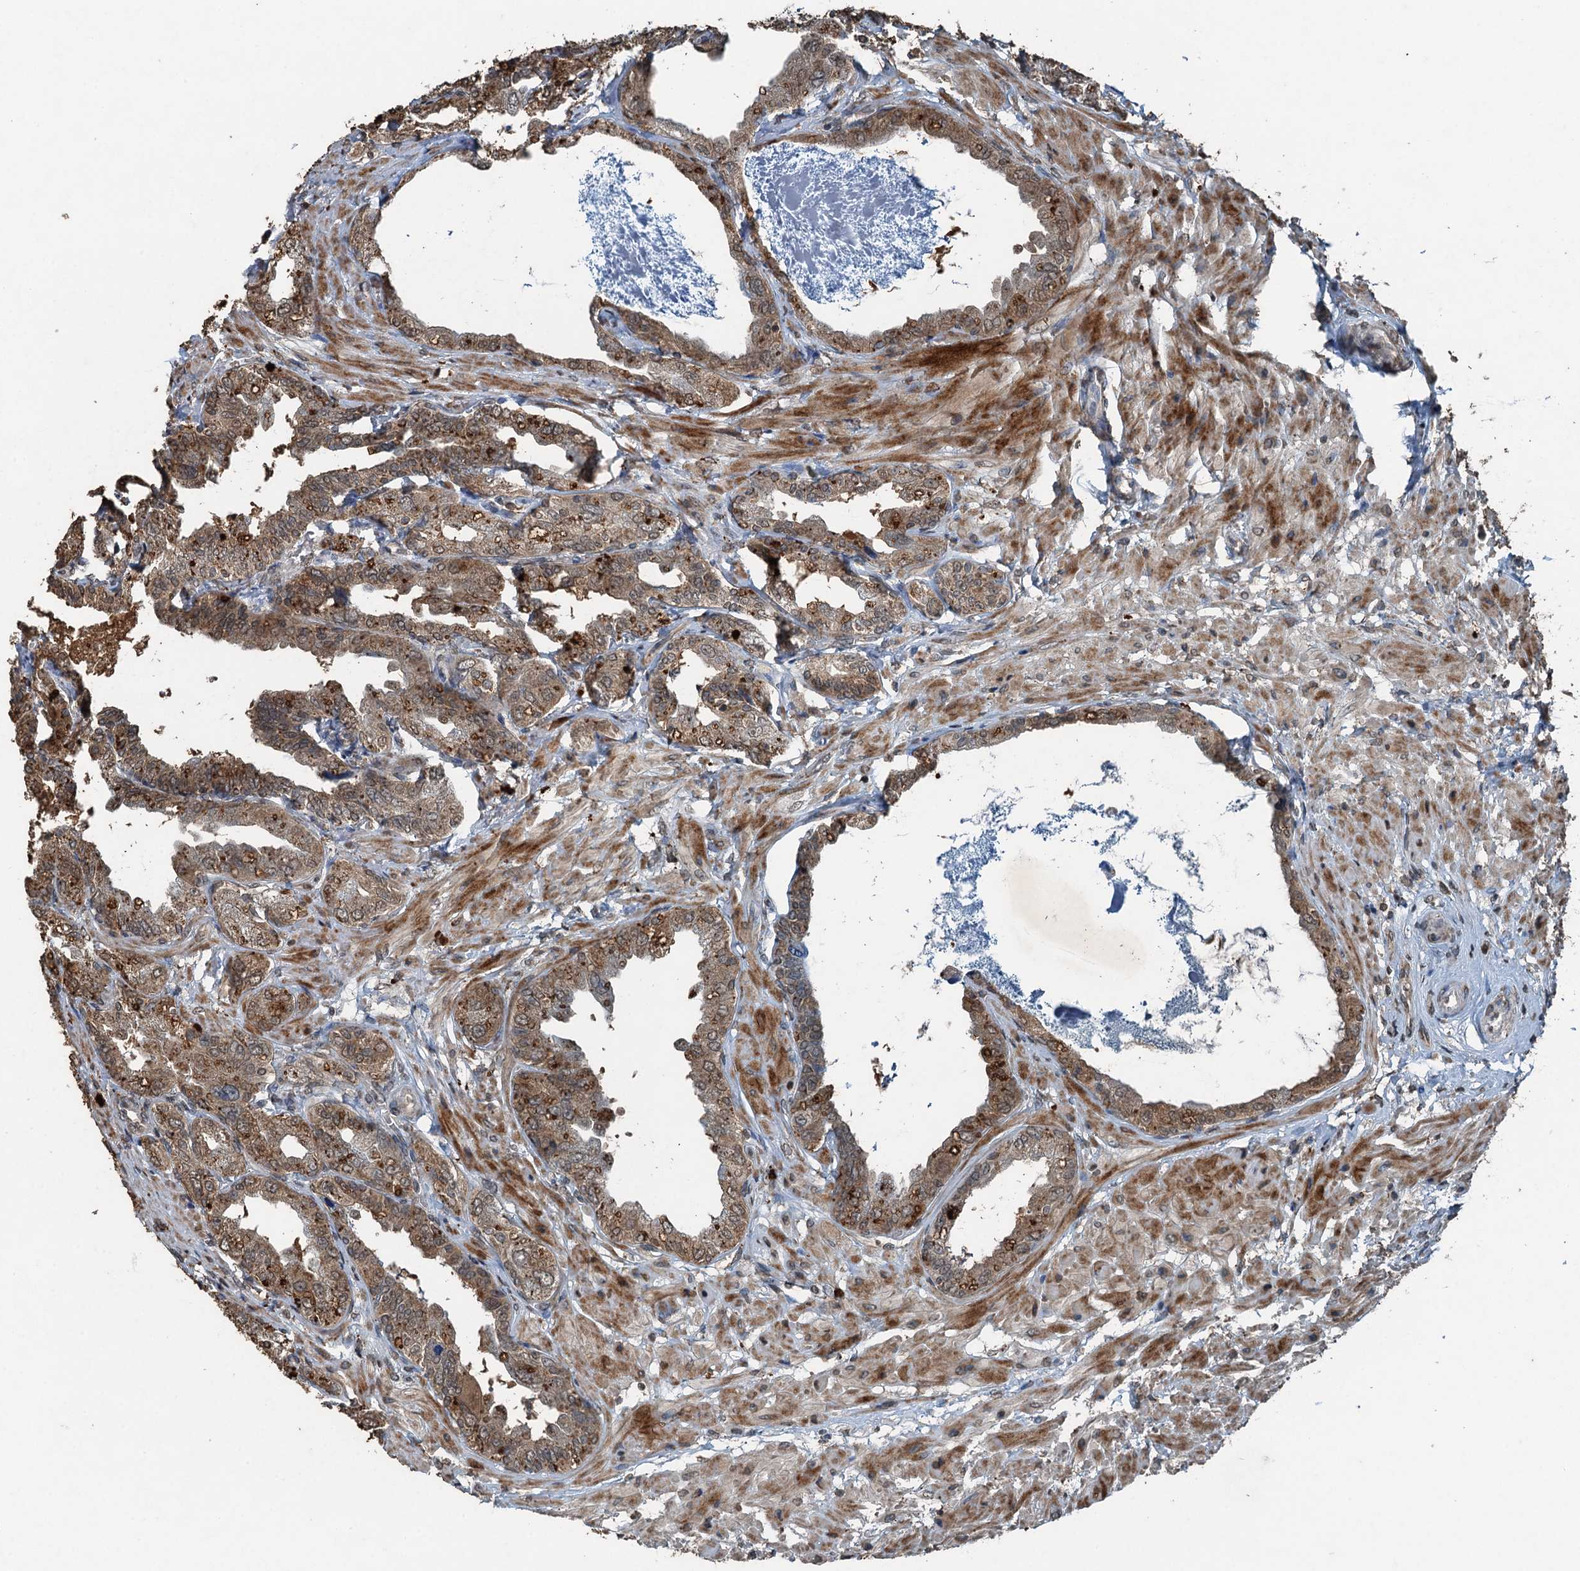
{"staining": {"intensity": "moderate", "quantity": ">75%", "location": "cytoplasmic/membranous"}, "tissue": "seminal vesicle", "cell_type": "Glandular cells", "image_type": "normal", "snomed": [{"axis": "morphology", "description": "Normal tissue, NOS"}, {"axis": "topography", "description": "Seminal veicle"}], "caption": "Immunohistochemical staining of normal seminal vesicle demonstrates medium levels of moderate cytoplasmic/membranous staining in about >75% of glandular cells. The staining is performed using DAB brown chromogen to label protein expression. The nuclei are counter-stained blue using hematoxylin.", "gene": "TCTN1", "patient": {"sex": "male", "age": 63}}